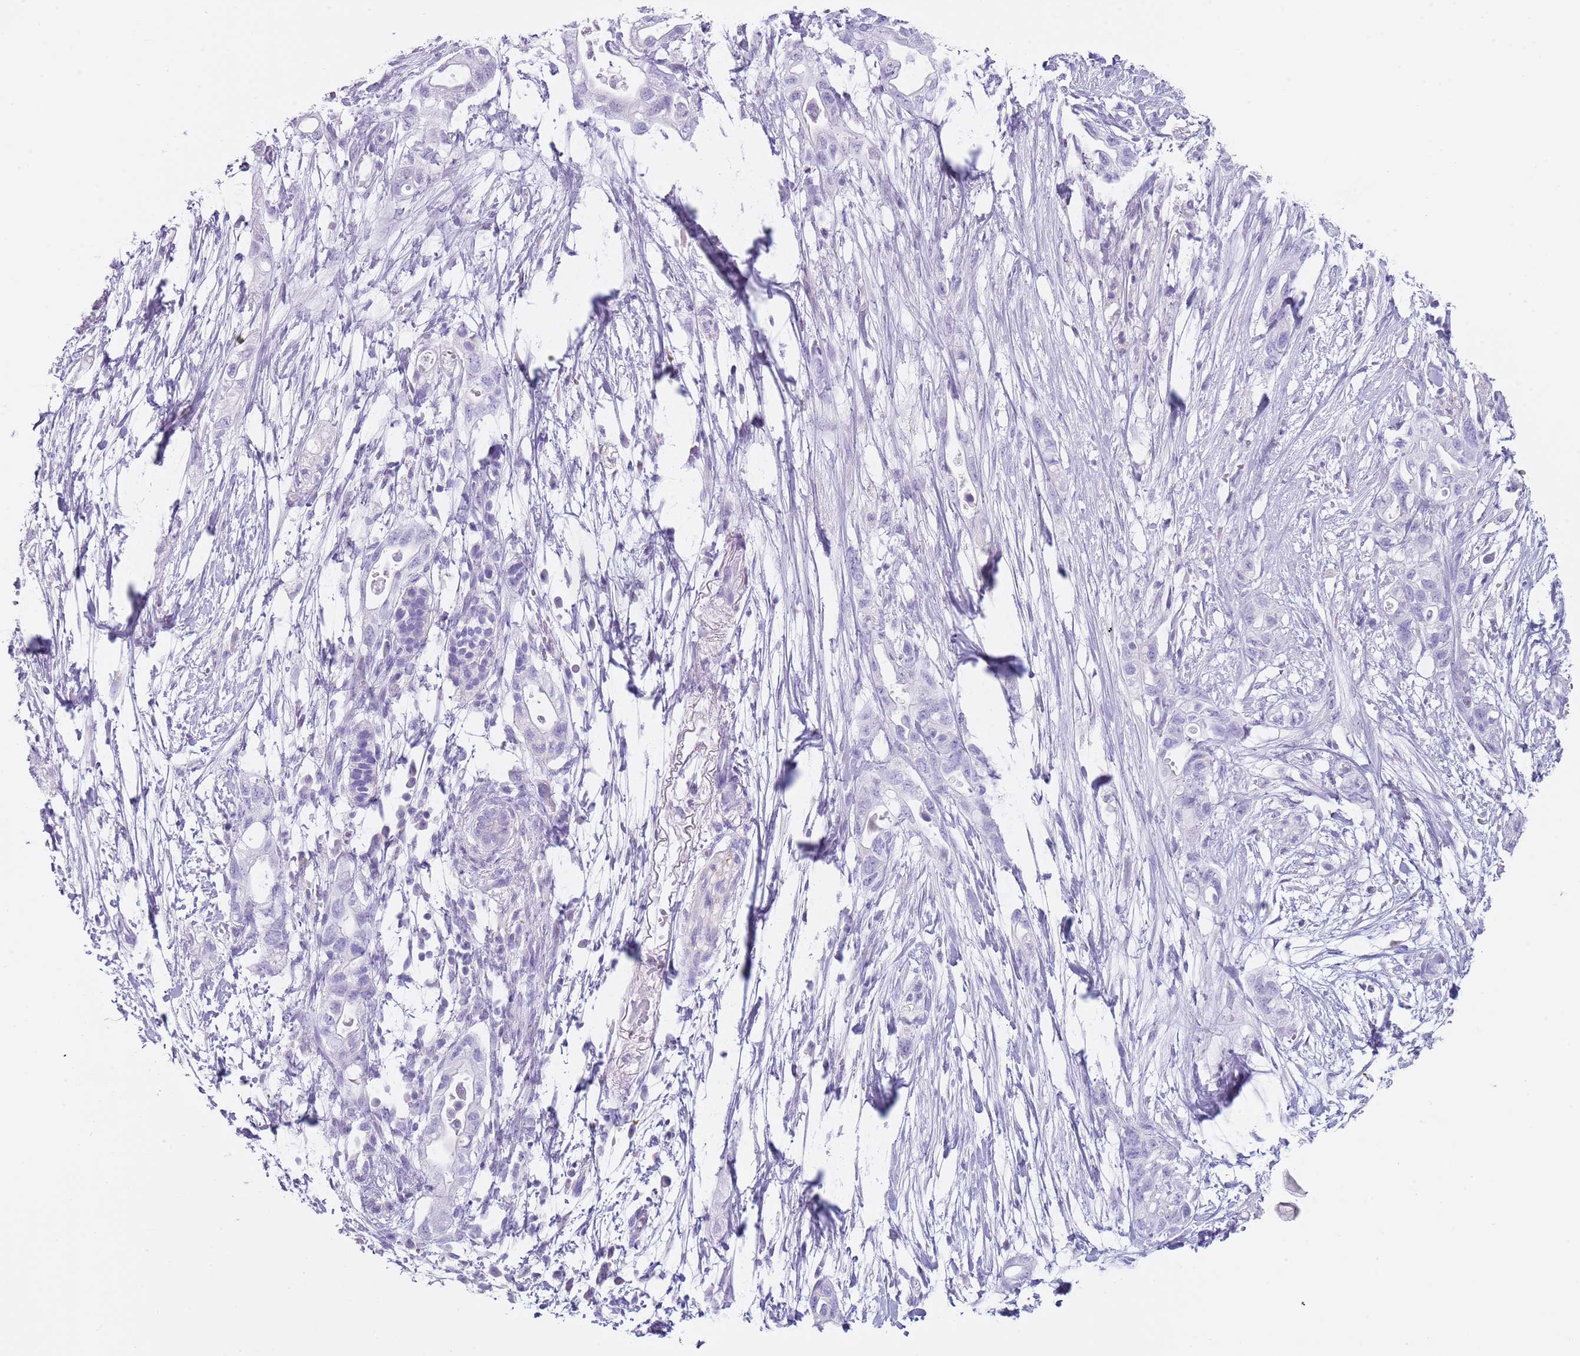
{"staining": {"intensity": "negative", "quantity": "none", "location": "none"}, "tissue": "pancreatic cancer", "cell_type": "Tumor cells", "image_type": "cancer", "snomed": [{"axis": "morphology", "description": "Adenocarcinoma, NOS"}, {"axis": "topography", "description": "Pancreas"}], "caption": "Tumor cells show no significant staining in adenocarcinoma (pancreatic). (DAB (3,3'-diaminobenzidine) immunohistochemistry (IHC) with hematoxylin counter stain).", "gene": "NBPF20", "patient": {"sex": "female", "age": 72}}